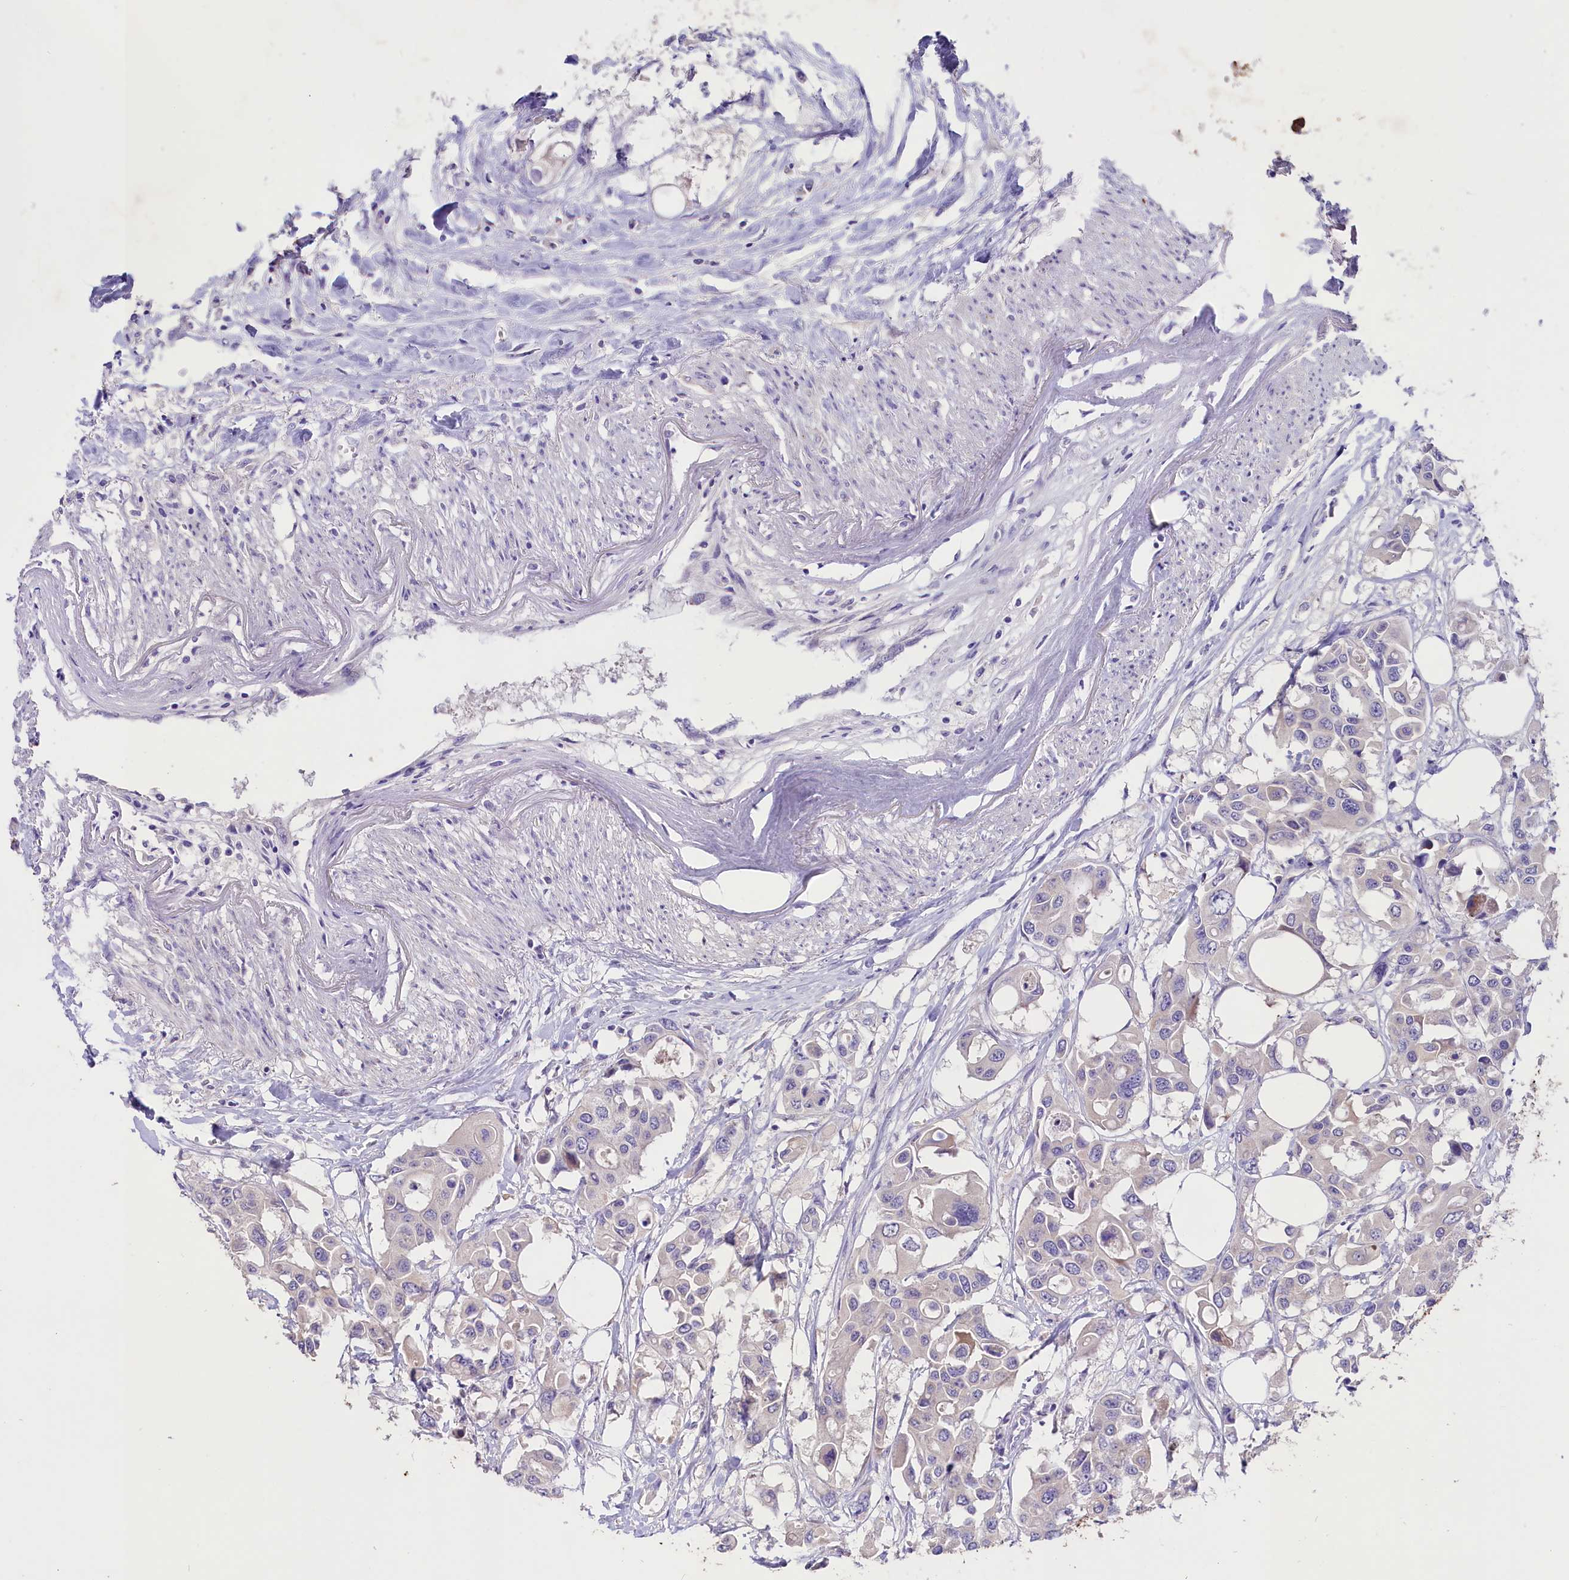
{"staining": {"intensity": "negative", "quantity": "none", "location": "none"}, "tissue": "colorectal cancer", "cell_type": "Tumor cells", "image_type": "cancer", "snomed": [{"axis": "morphology", "description": "Adenocarcinoma, NOS"}, {"axis": "topography", "description": "Colon"}], "caption": "Tumor cells show no significant expression in colorectal adenocarcinoma.", "gene": "CD99L2", "patient": {"sex": "male", "age": 77}}